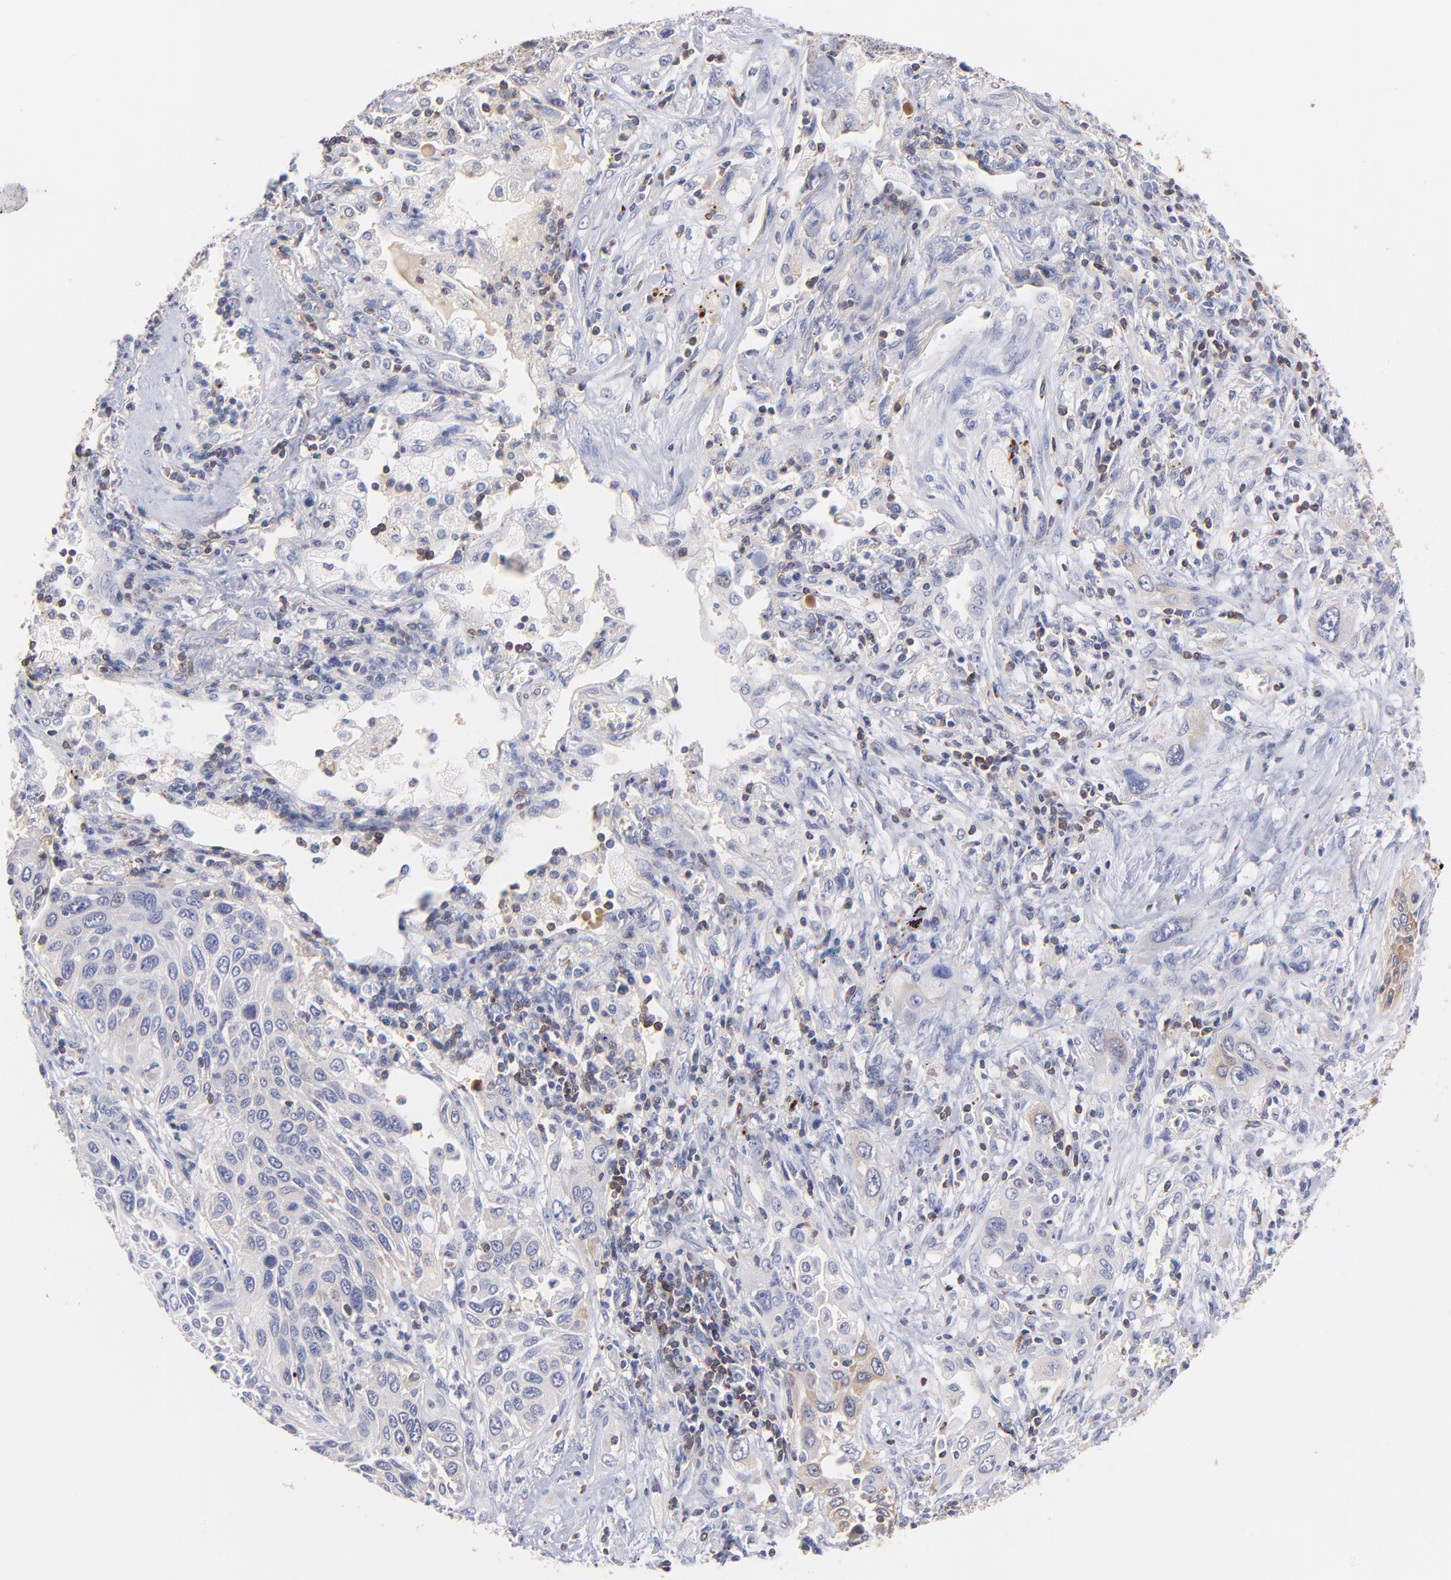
{"staining": {"intensity": "weak", "quantity": "<25%", "location": "cytoplasmic/membranous"}, "tissue": "lung cancer", "cell_type": "Tumor cells", "image_type": "cancer", "snomed": [{"axis": "morphology", "description": "Squamous cell carcinoma, NOS"}, {"axis": "topography", "description": "Lung"}], "caption": "This is a photomicrograph of IHC staining of lung cancer, which shows no staining in tumor cells.", "gene": "KREMEN2", "patient": {"sex": "female", "age": 76}}